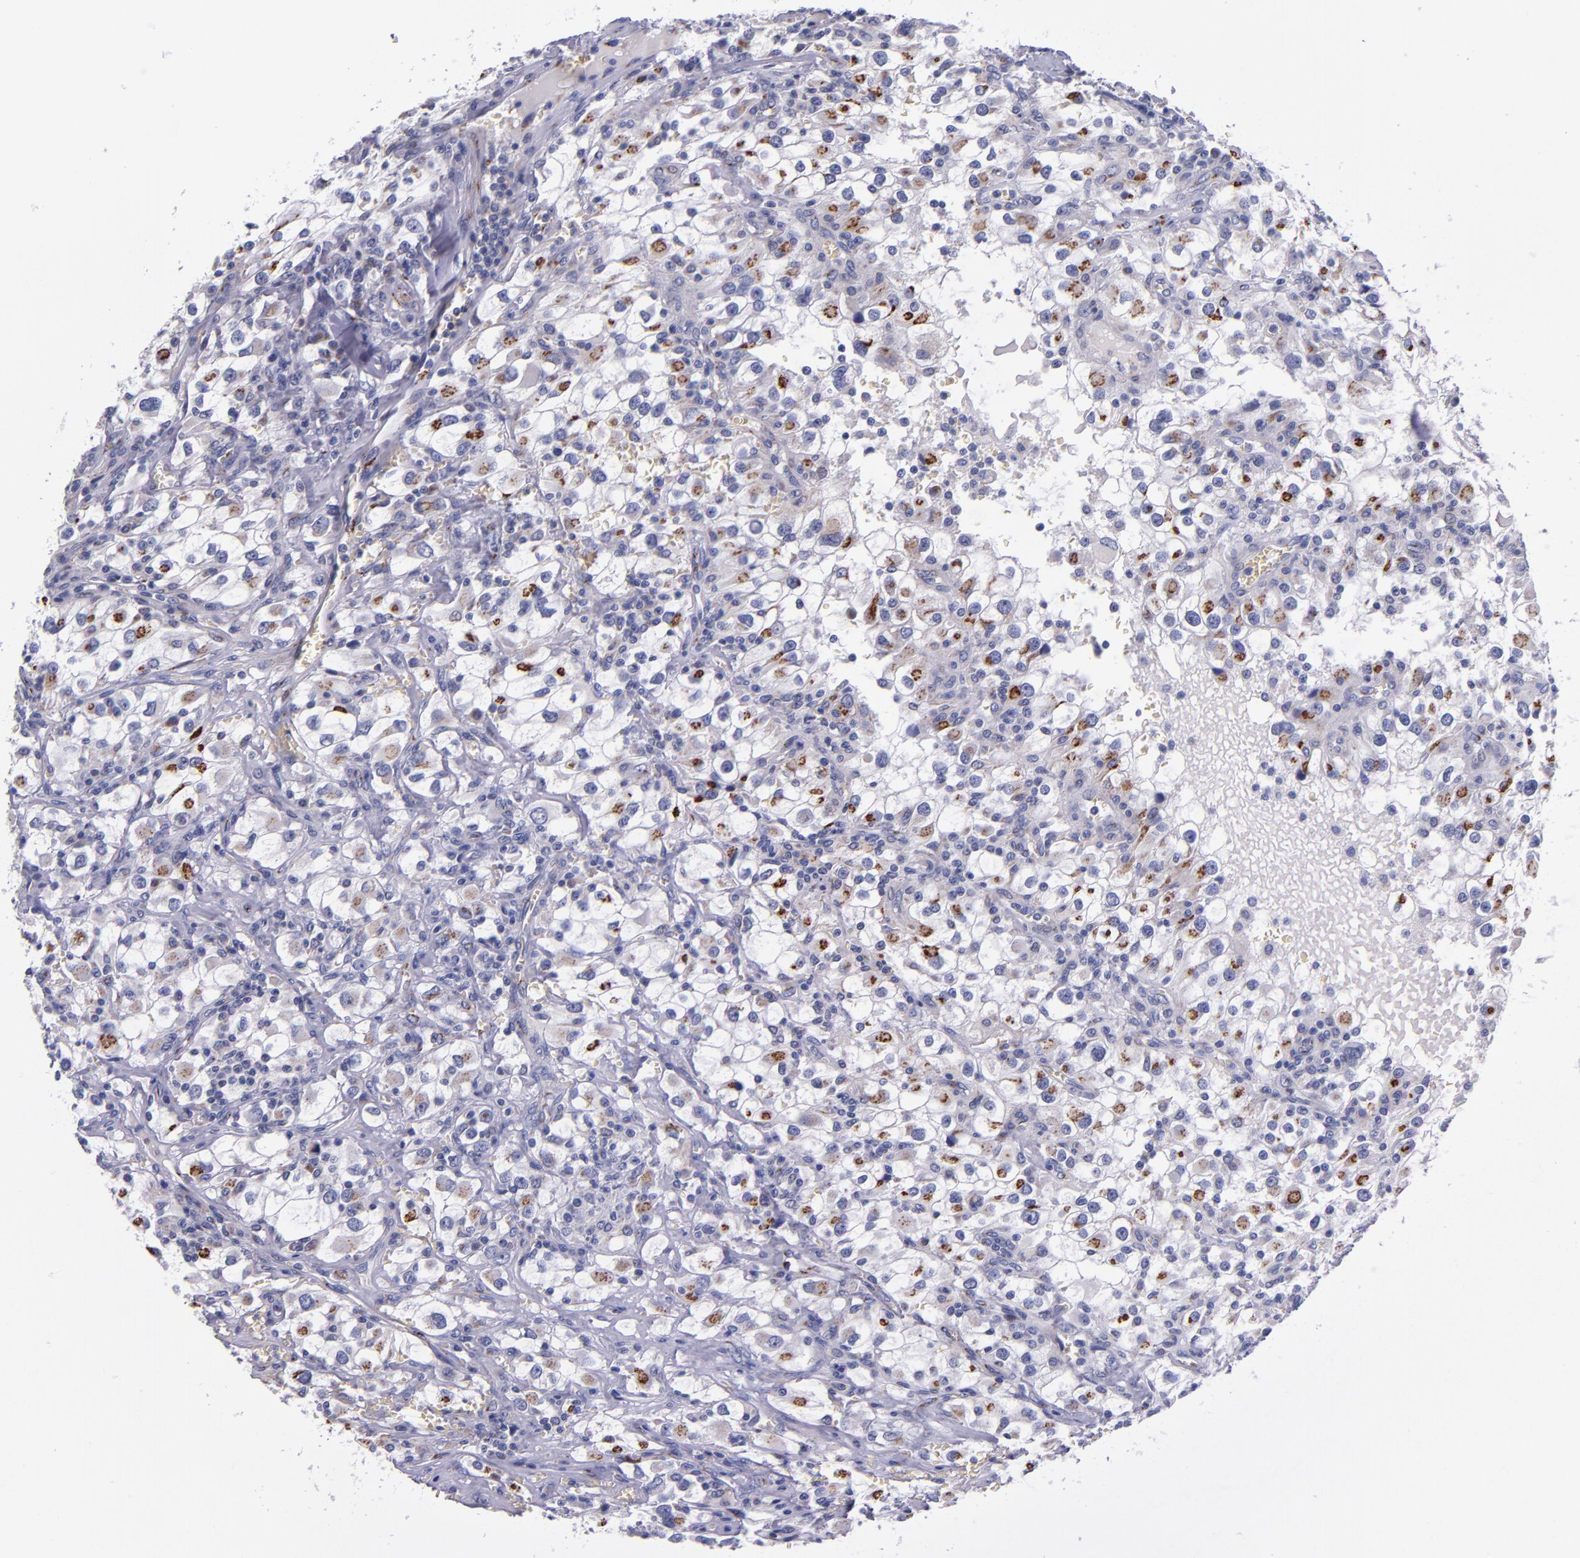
{"staining": {"intensity": "strong", "quantity": "25%-75%", "location": "cytoplasmic/membranous"}, "tissue": "renal cancer", "cell_type": "Tumor cells", "image_type": "cancer", "snomed": [{"axis": "morphology", "description": "Adenocarcinoma, NOS"}, {"axis": "topography", "description": "Kidney"}], "caption": "A high-resolution image shows immunohistochemistry staining of renal adenocarcinoma, which exhibits strong cytoplasmic/membranous expression in approximately 25%-75% of tumor cells.", "gene": "RAB41", "patient": {"sex": "female", "age": 52}}